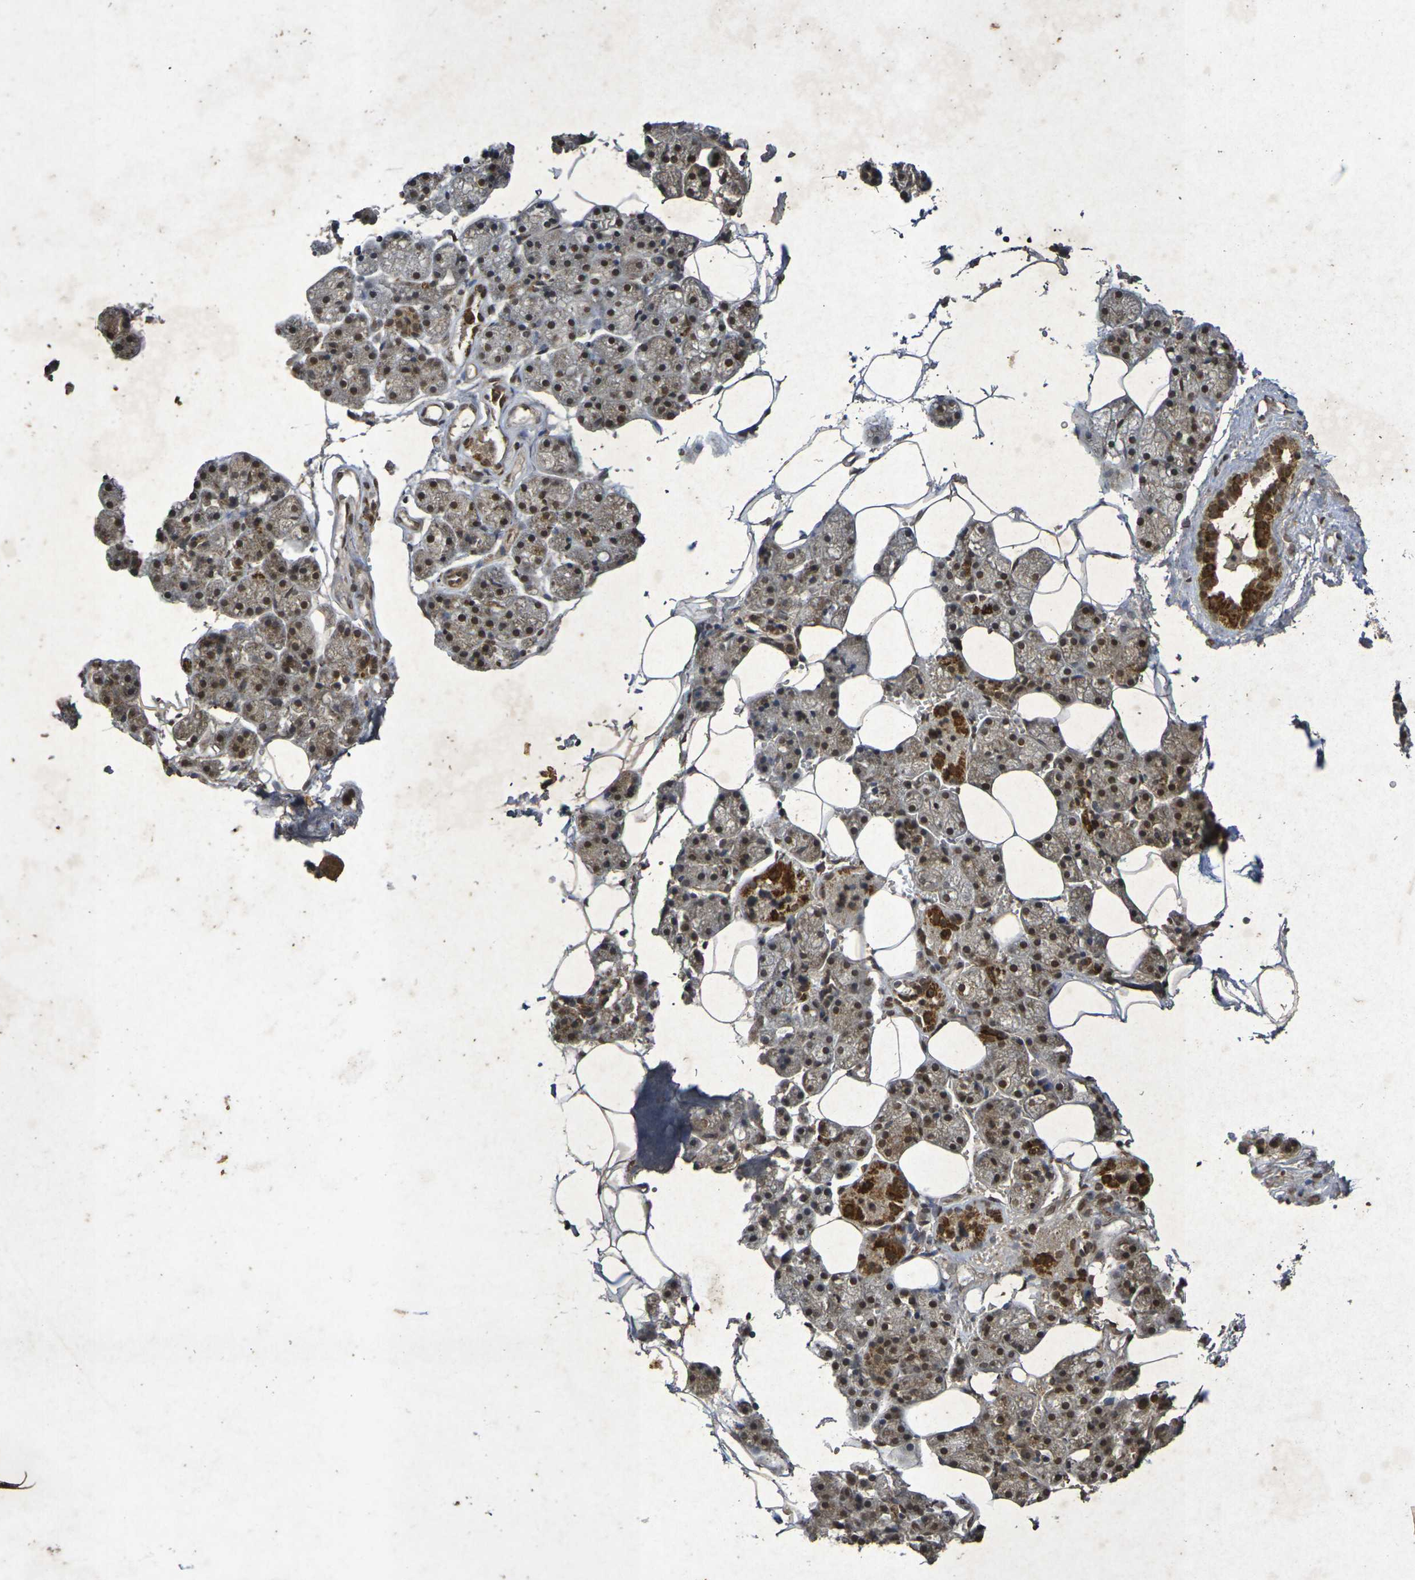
{"staining": {"intensity": "moderate", "quantity": ">75%", "location": "cytoplasmic/membranous,nuclear"}, "tissue": "salivary gland", "cell_type": "Glandular cells", "image_type": "normal", "snomed": [{"axis": "morphology", "description": "Normal tissue, NOS"}, {"axis": "topography", "description": "Salivary gland"}], "caption": "Human salivary gland stained with a brown dye shows moderate cytoplasmic/membranous,nuclear positive expression in approximately >75% of glandular cells.", "gene": "GUCY1A2", "patient": {"sex": "male", "age": 62}}